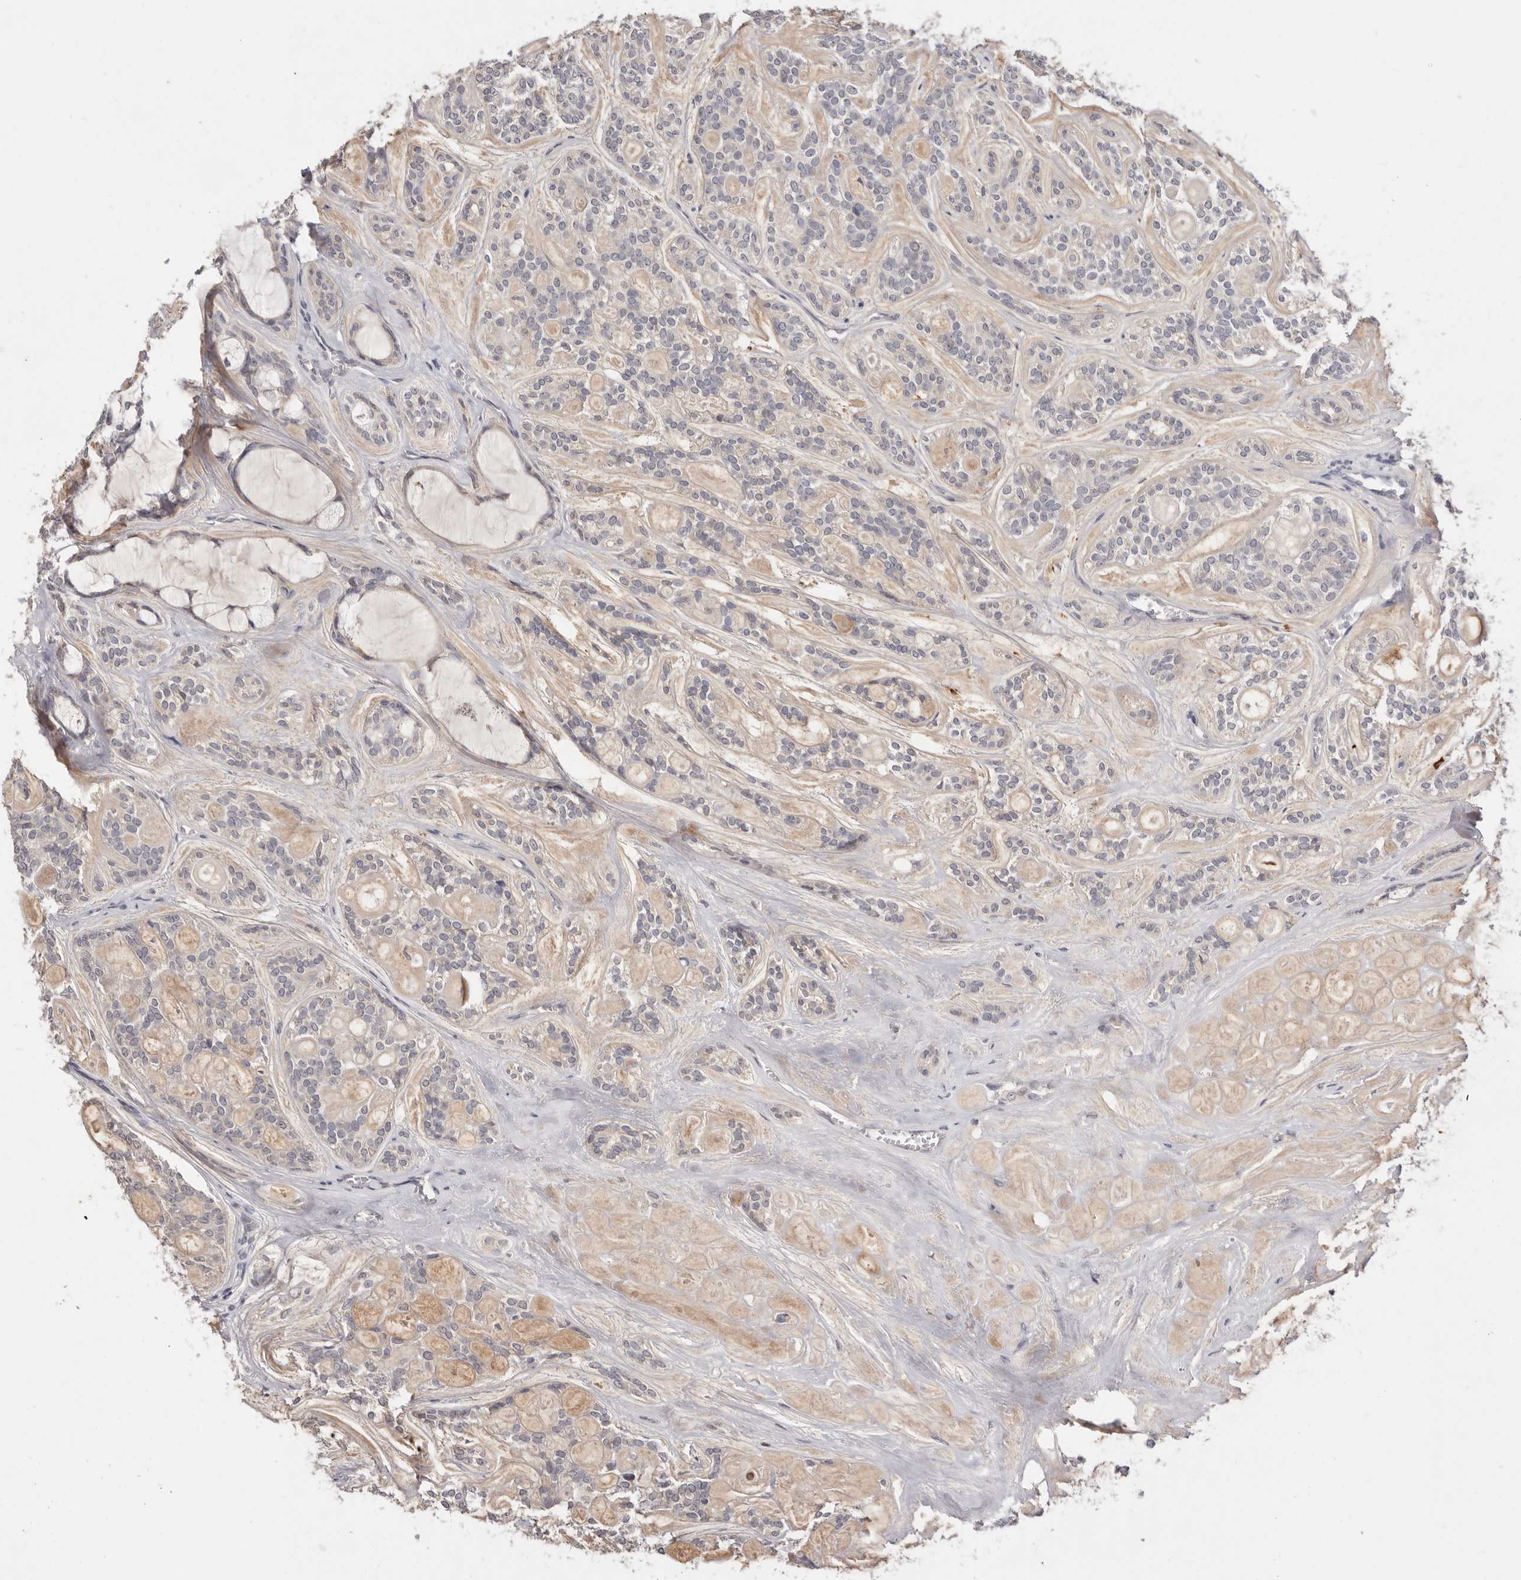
{"staining": {"intensity": "negative", "quantity": "none", "location": "none"}, "tissue": "head and neck cancer", "cell_type": "Tumor cells", "image_type": "cancer", "snomed": [{"axis": "morphology", "description": "Adenocarcinoma, NOS"}, {"axis": "topography", "description": "Head-Neck"}], "caption": "IHC photomicrograph of head and neck adenocarcinoma stained for a protein (brown), which shows no expression in tumor cells.", "gene": "DOP1A", "patient": {"sex": "male", "age": 66}}